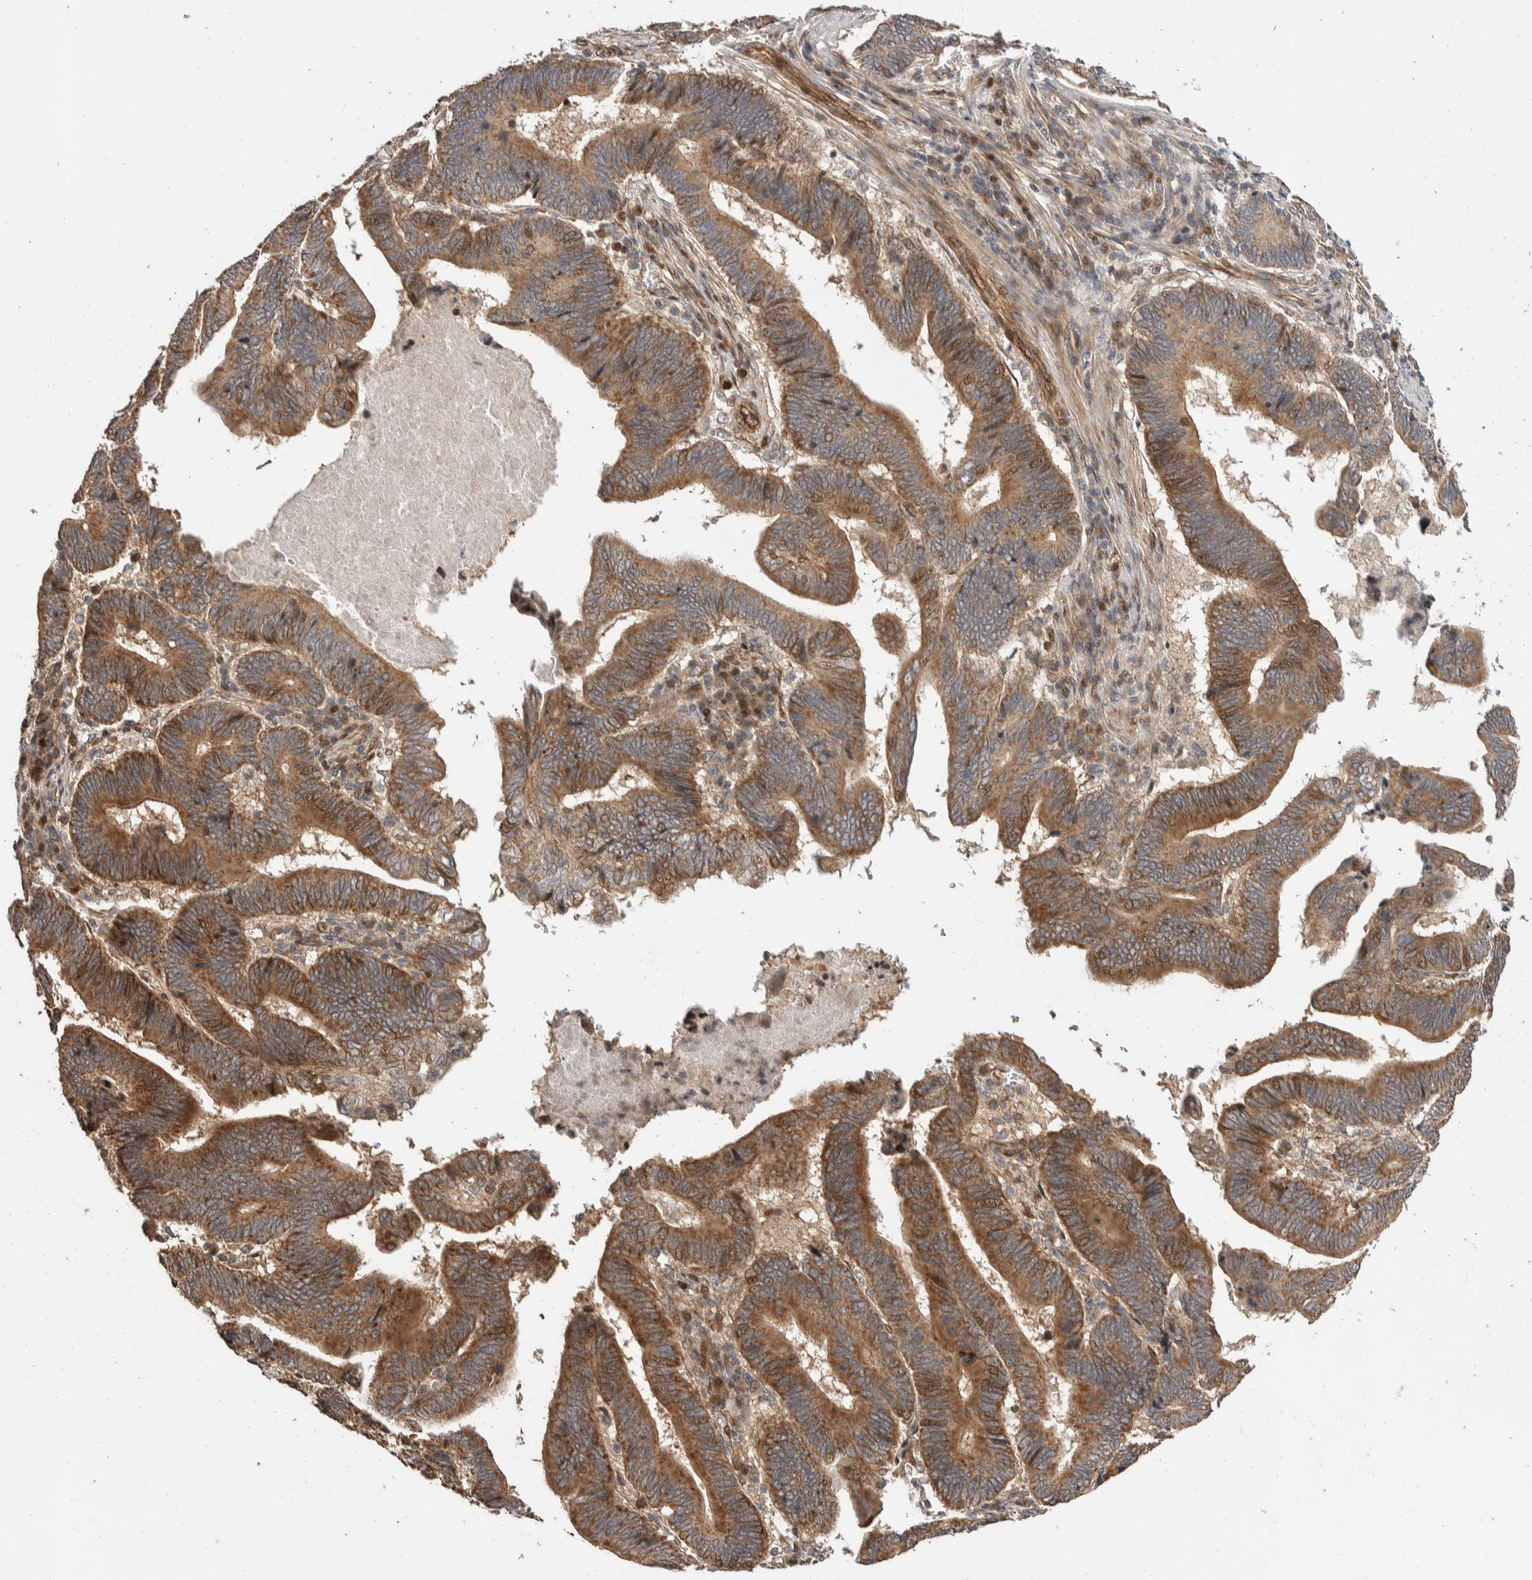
{"staining": {"intensity": "moderate", "quantity": ">75%", "location": "cytoplasmic/membranous"}, "tissue": "pancreatic cancer", "cell_type": "Tumor cells", "image_type": "cancer", "snomed": [{"axis": "morphology", "description": "Adenocarcinoma, NOS"}, {"axis": "topography", "description": "Pancreas"}], "caption": "Immunohistochemistry (IHC) photomicrograph of human pancreatic cancer (adenocarcinoma) stained for a protein (brown), which demonstrates medium levels of moderate cytoplasmic/membranous positivity in about >75% of tumor cells.", "gene": "ERC1", "patient": {"sex": "female", "age": 70}}